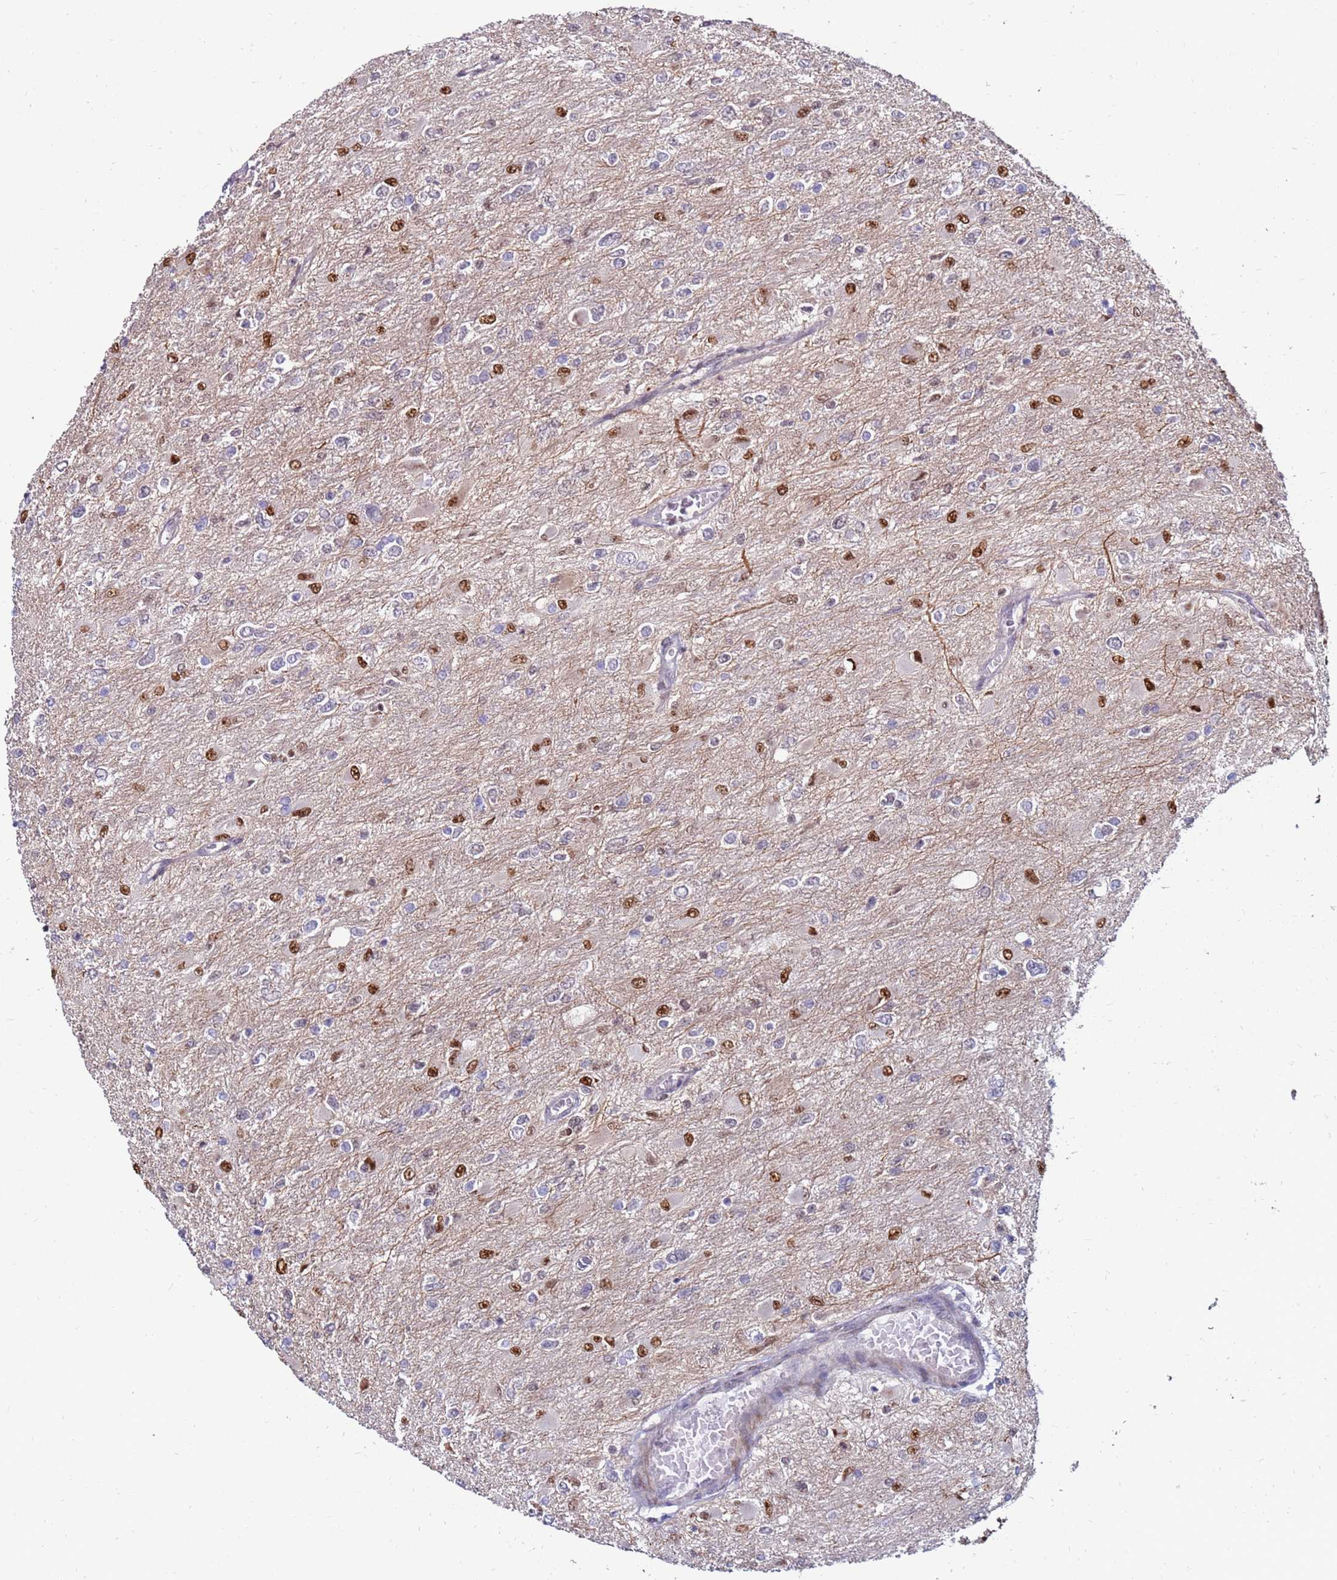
{"staining": {"intensity": "moderate", "quantity": "<25%", "location": "nuclear"}, "tissue": "glioma", "cell_type": "Tumor cells", "image_type": "cancer", "snomed": [{"axis": "morphology", "description": "Glioma, malignant, High grade"}, {"axis": "topography", "description": "Cerebral cortex"}], "caption": "Protein staining displays moderate nuclear staining in approximately <25% of tumor cells in glioma.", "gene": "KPNA4", "patient": {"sex": "female", "age": 36}}